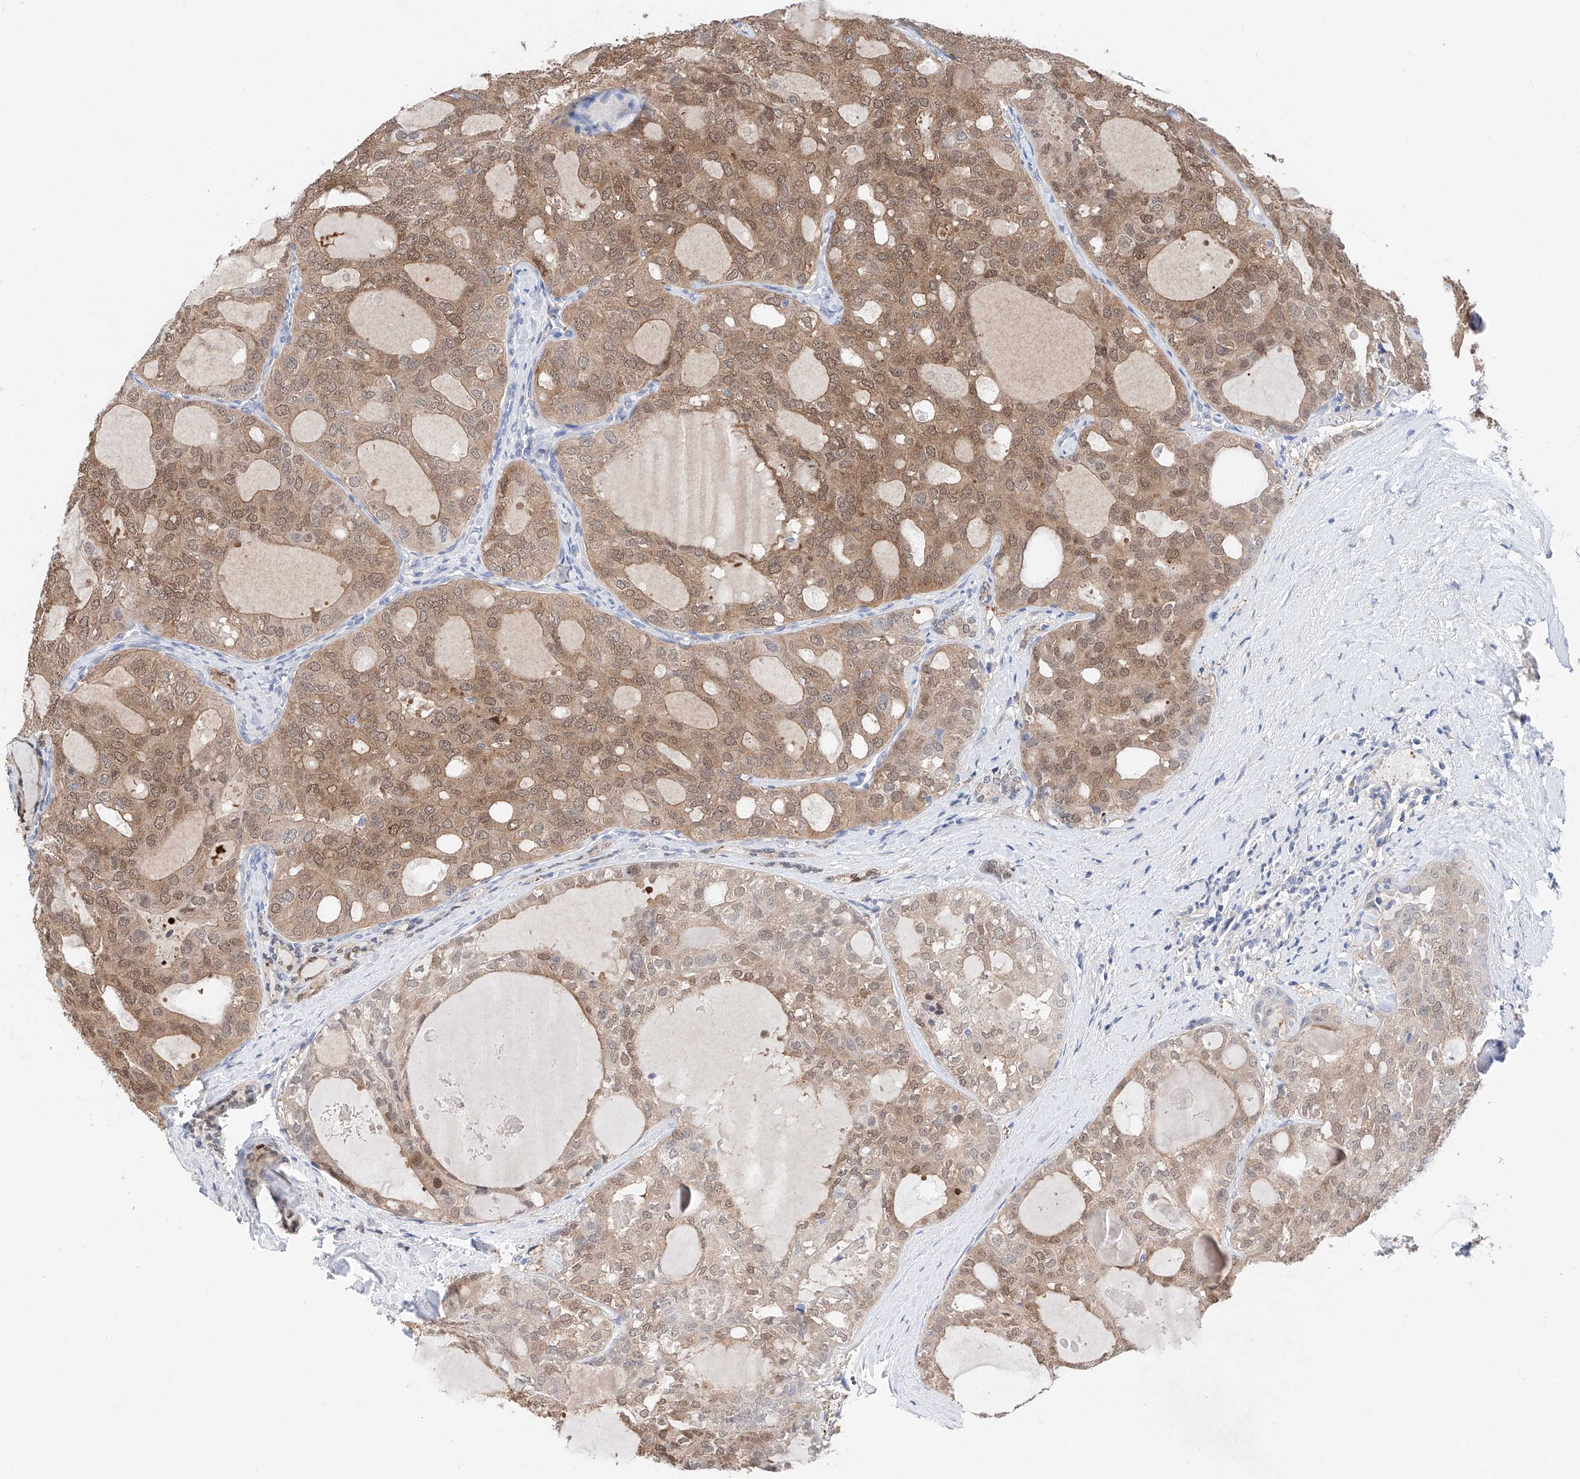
{"staining": {"intensity": "moderate", "quantity": ">75%", "location": "cytoplasmic/membranous,nuclear"}, "tissue": "thyroid cancer", "cell_type": "Tumor cells", "image_type": "cancer", "snomed": [{"axis": "morphology", "description": "Follicular adenoma carcinoma, NOS"}, {"axis": "topography", "description": "Thyroid gland"}], "caption": "Immunohistochemical staining of follicular adenoma carcinoma (thyroid) displays moderate cytoplasmic/membranous and nuclear protein positivity in about >75% of tumor cells.", "gene": "FUCA2", "patient": {"sex": "male", "age": 75}}